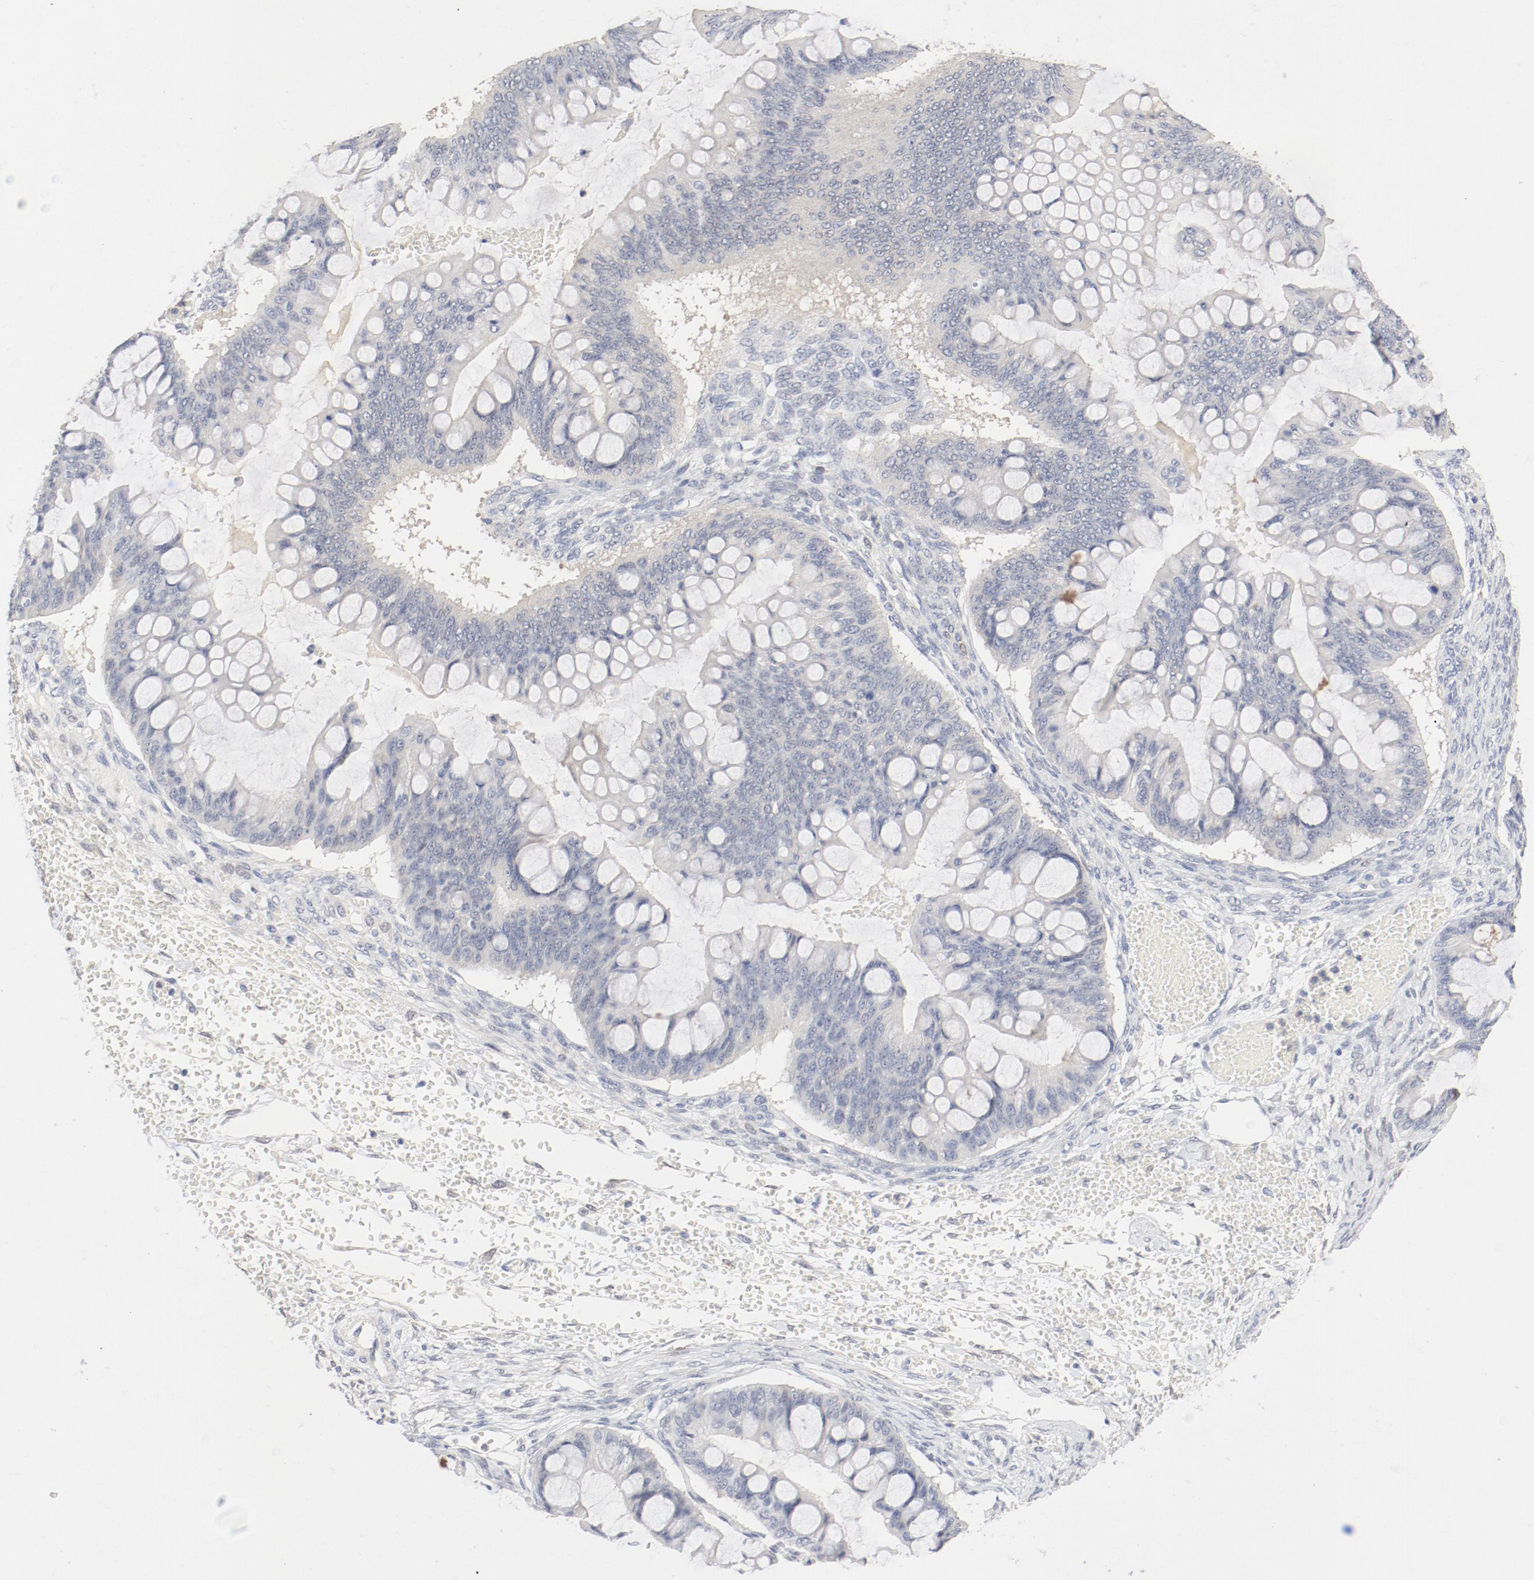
{"staining": {"intensity": "negative", "quantity": "none", "location": "none"}, "tissue": "ovarian cancer", "cell_type": "Tumor cells", "image_type": "cancer", "snomed": [{"axis": "morphology", "description": "Cystadenocarcinoma, mucinous, NOS"}, {"axis": "topography", "description": "Ovary"}], "caption": "Photomicrograph shows no protein positivity in tumor cells of ovarian mucinous cystadenocarcinoma tissue.", "gene": "PGM1", "patient": {"sex": "female", "age": 73}}